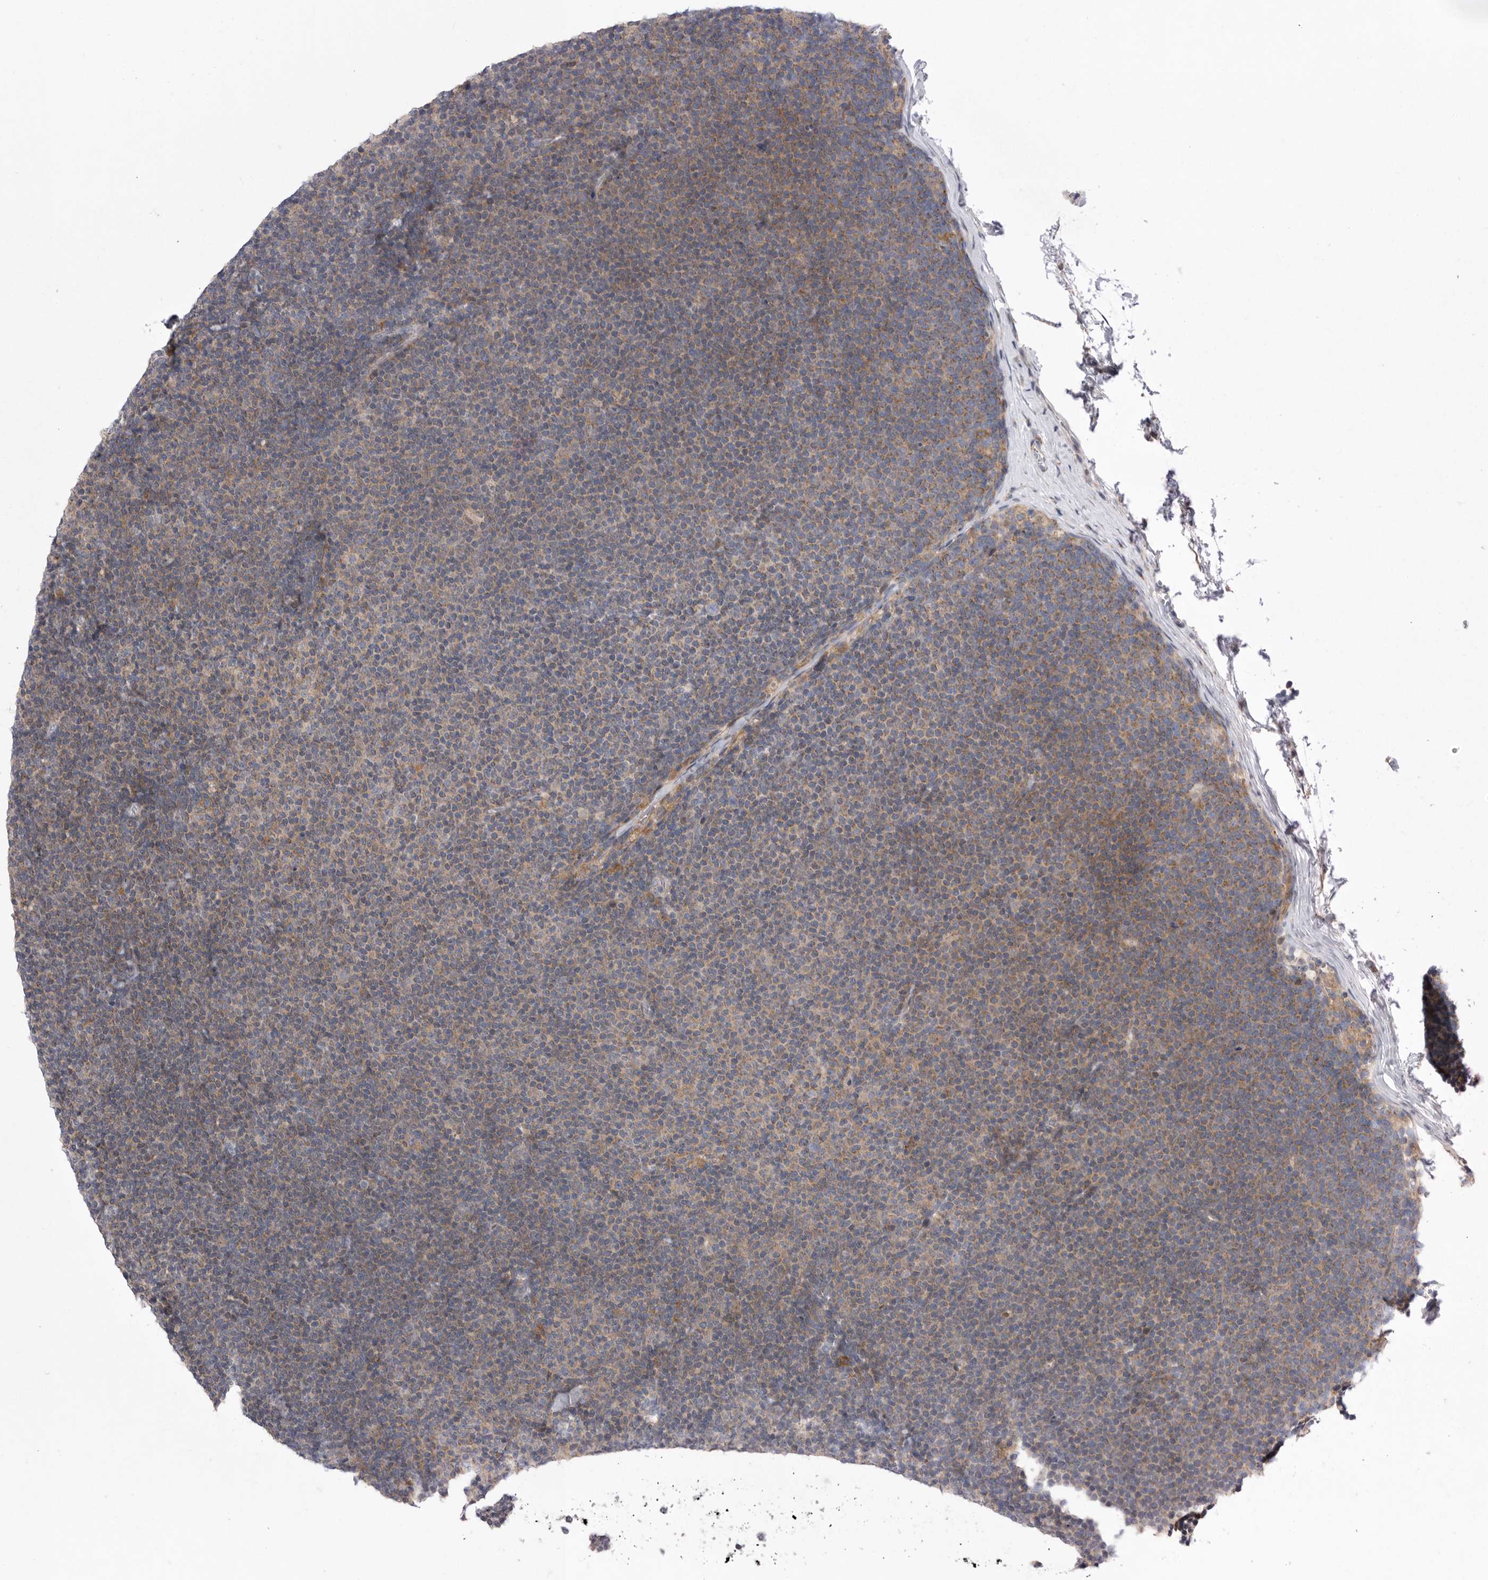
{"staining": {"intensity": "weak", "quantity": "25%-75%", "location": "cytoplasmic/membranous"}, "tissue": "lymphoma", "cell_type": "Tumor cells", "image_type": "cancer", "snomed": [{"axis": "morphology", "description": "Malignant lymphoma, non-Hodgkin's type, Low grade"}, {"axis": "topography", "description": "Lymph node"}], "caption": "Immunohistochemistry (IHC) of human lymphoma shows low levels of weak cytoplasmic/membranous expression in about 25%-75% of tumor cells.", "gene": "MPZL1", "patient": {"sex": "female", "age": 53}}